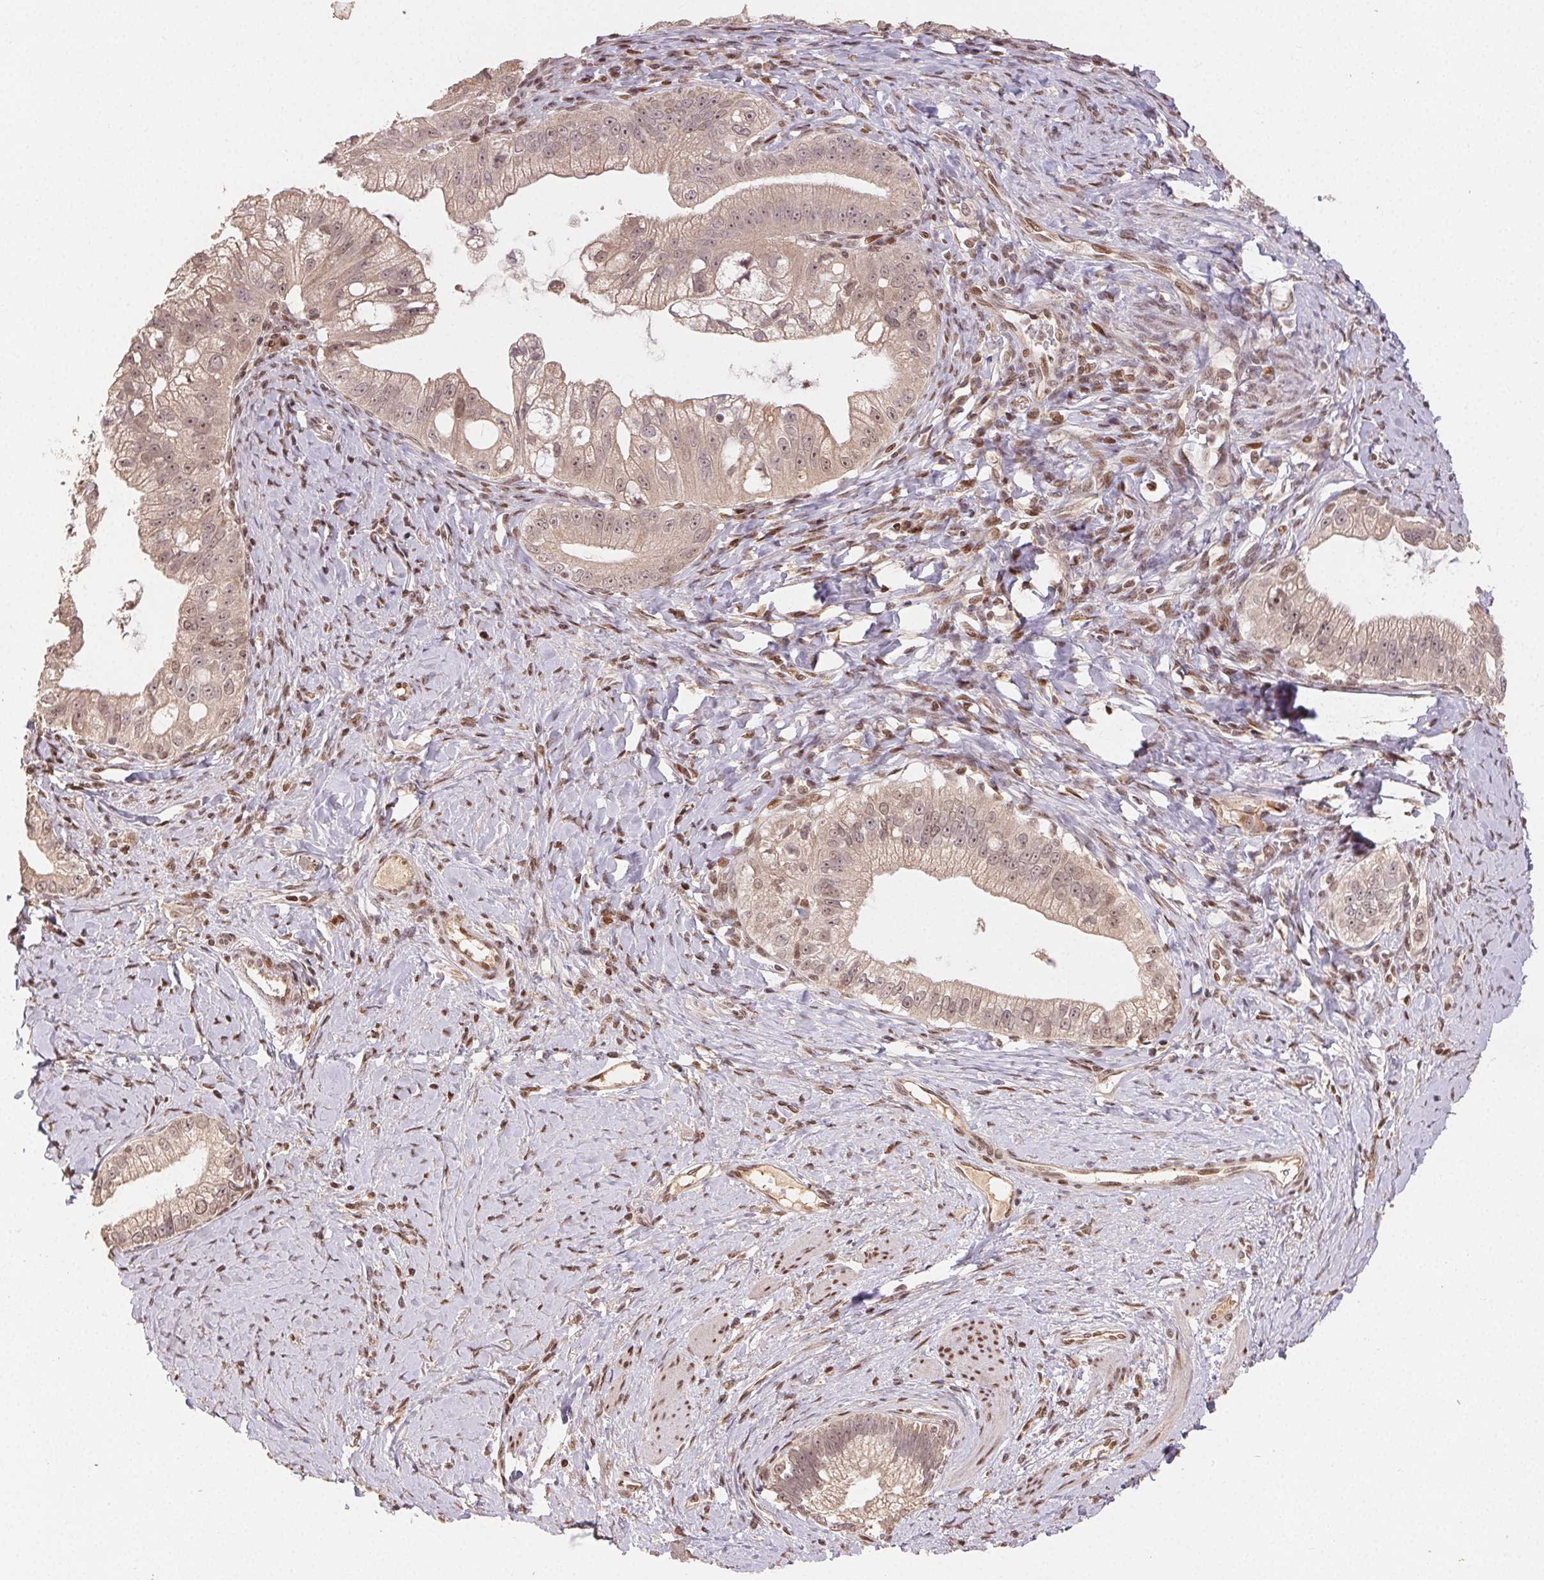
{"staining": {"intensity": "weak", "quantity": ">75%", "location": "cytoplasmic/membranous,nuclear"}, "tissue": "pancreatic cancer", "cell_type": "Tumor cells", "image_type": "cancer", "snomed": [{"axis": "morphology", "description": "Adenocarcinoma, NOS"}, {"axis": "topography", "description": "Pancreas"}], "caption": "Pancreatic cancer (adenocarcinoma) tissue exhibits weak cytoplasmic/membranous and nuclear staining in about >75% of tumor cells", "gene": "MAPKAPK2", "patient": {"sex": "male", "age": 70}}